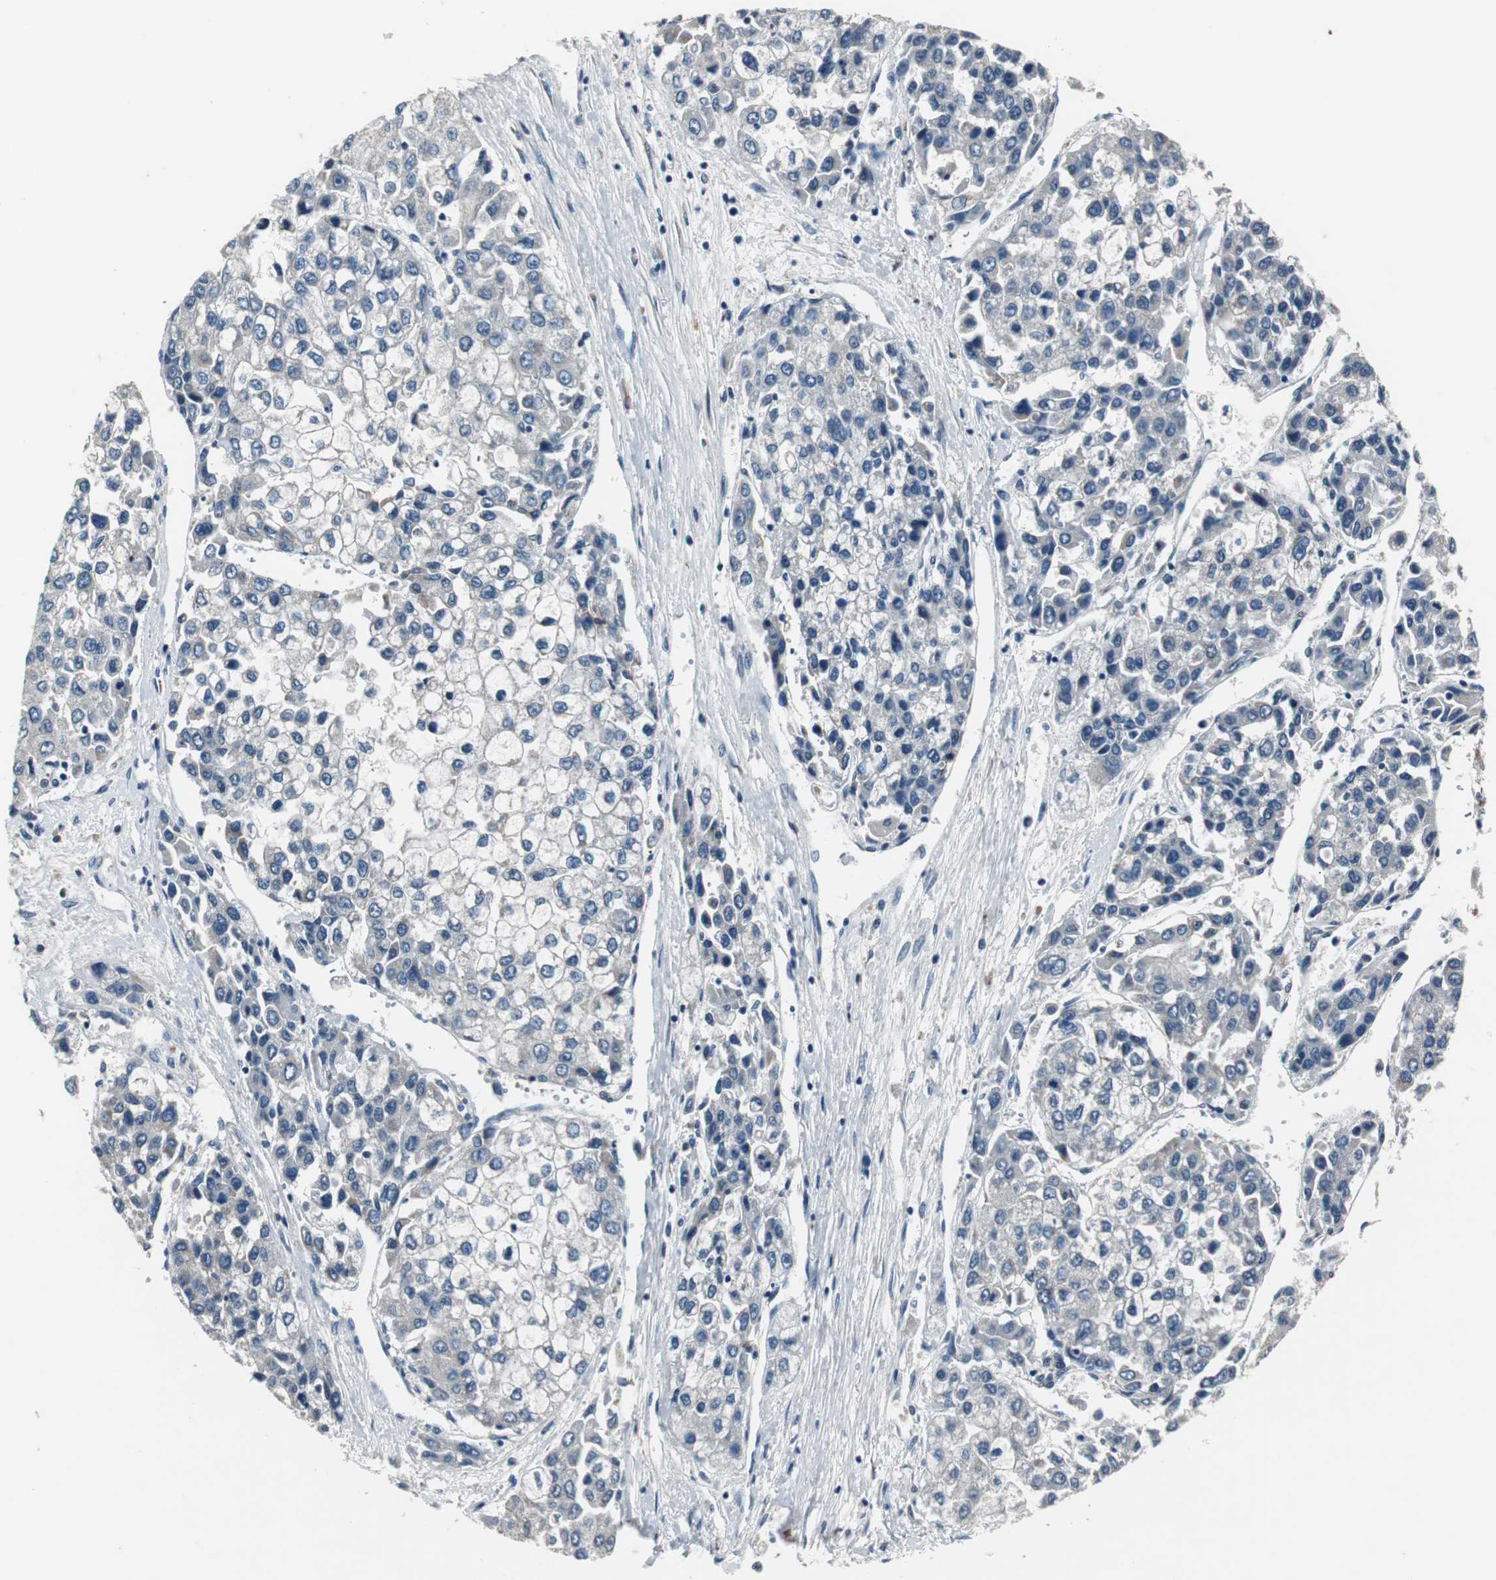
{"staining": {"intensity": "negative", "quantity": "none", "location": "none"}, "tissue": "liver cancer", "cell_type": "Tumor cells", "image_type": "cancer", "snomed": [{"axis": "morphology", "description": "Carcinoma, Hepatocellular, NOS"}, {"axis": "topography", "description": "Liver"}], "caption": "Immunohistochemistry of liver cancer (hepatocellular carcinoma) shows no positivity in tumor cells.", "gene": "PCYT1B", "patient": {"sex": "female", "age": 66}}